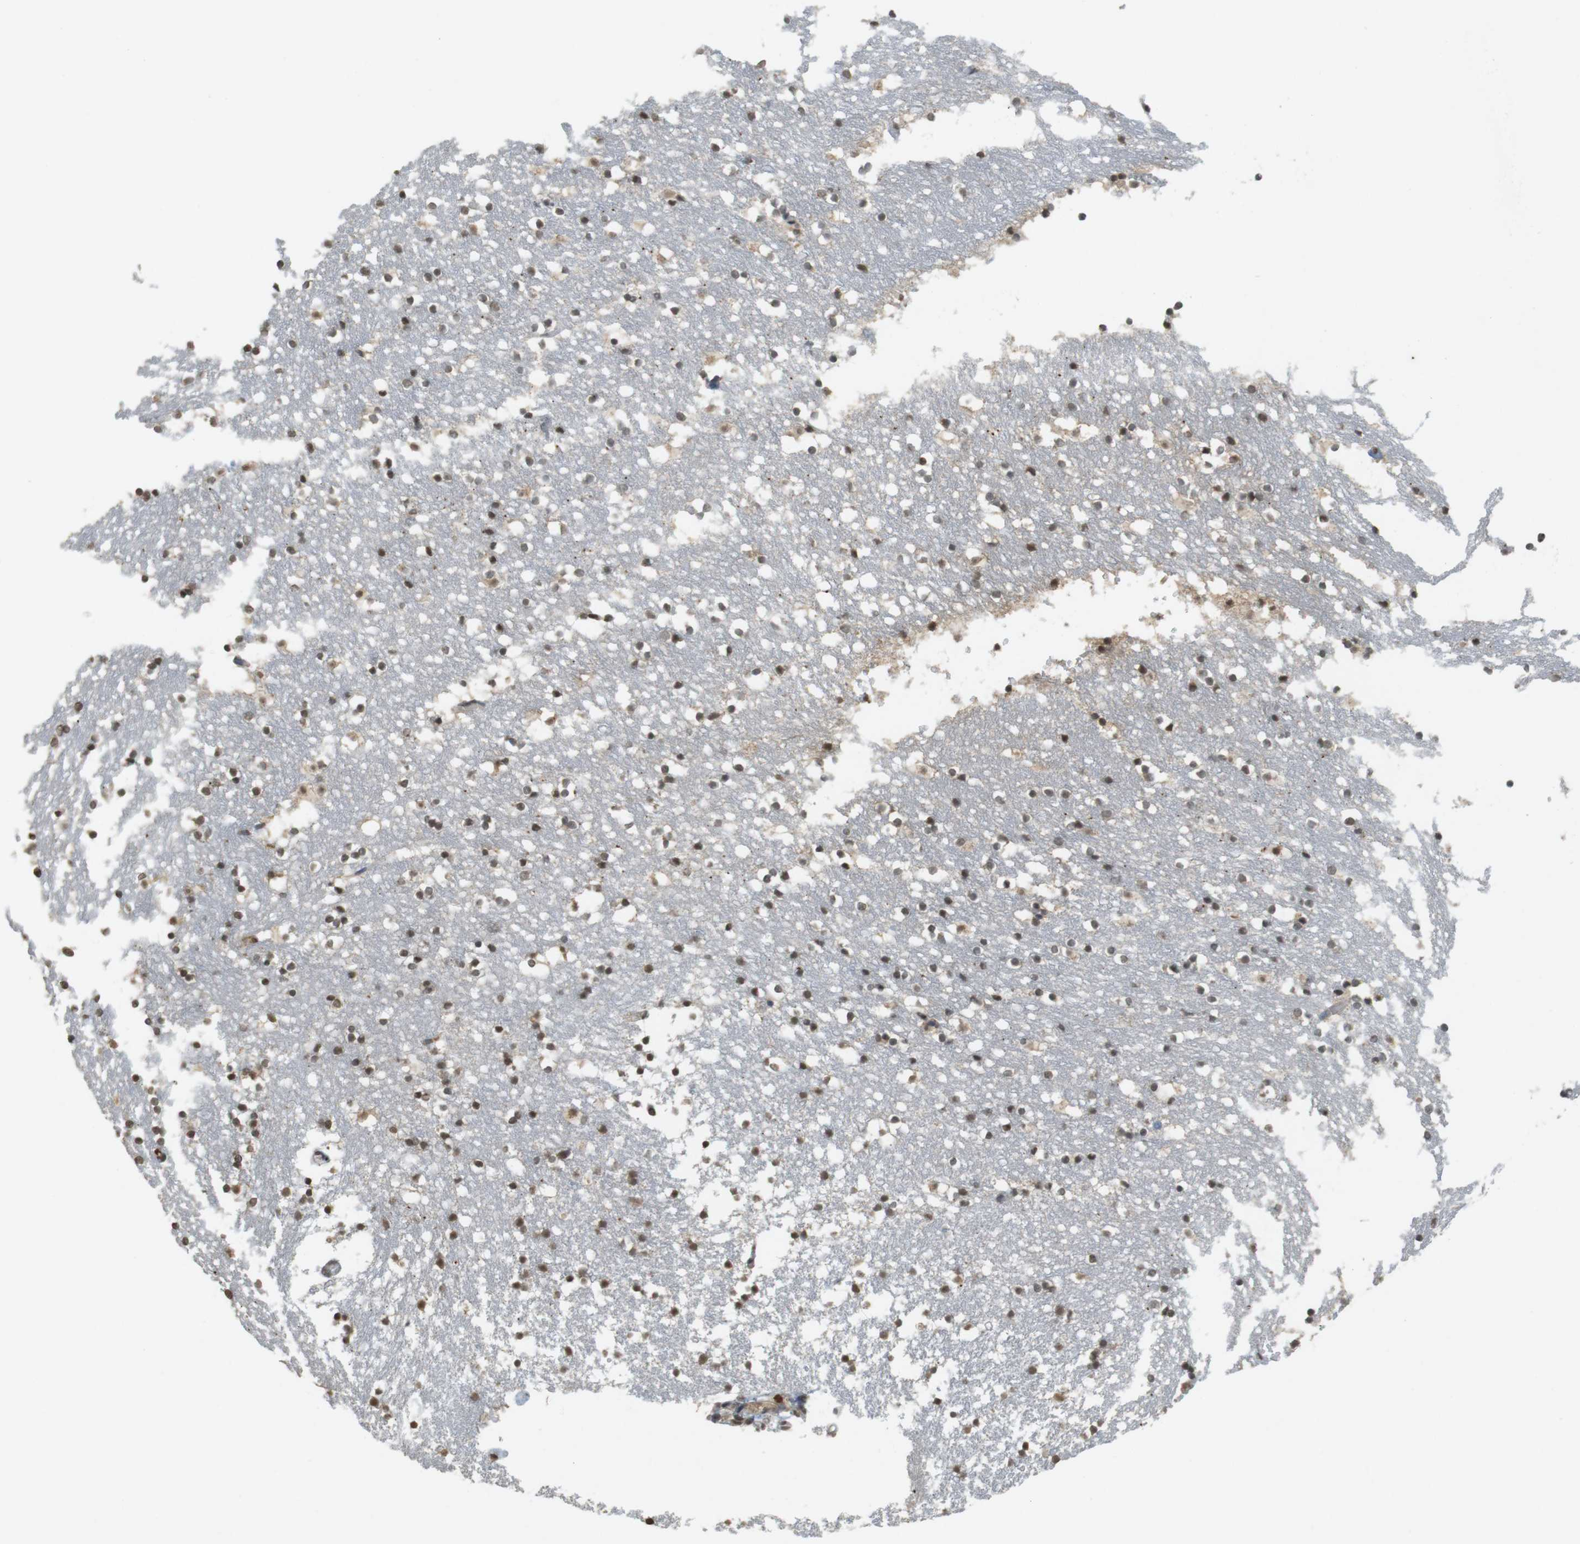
{"staining": {"intensity": "moderate", "quantity": ">75%", "location": "nuclear"}, "tissue": "caudate", "cell_type": "Glial cells", "image_type": "normal", "snomed": [{"axis": "morphology", "description": "Normal tissue, NOS"}, {"axis": "topography", "description": "Lateral ventricle wall"}], "caption": "Moderate nuclear protein positivity is identified in about >75% of glial cells in caudate. (DAB = brown stain, brightfield microscopy at high magnification).", "gene": "SRR", "patient": {"sex": "male", "age": 45}}